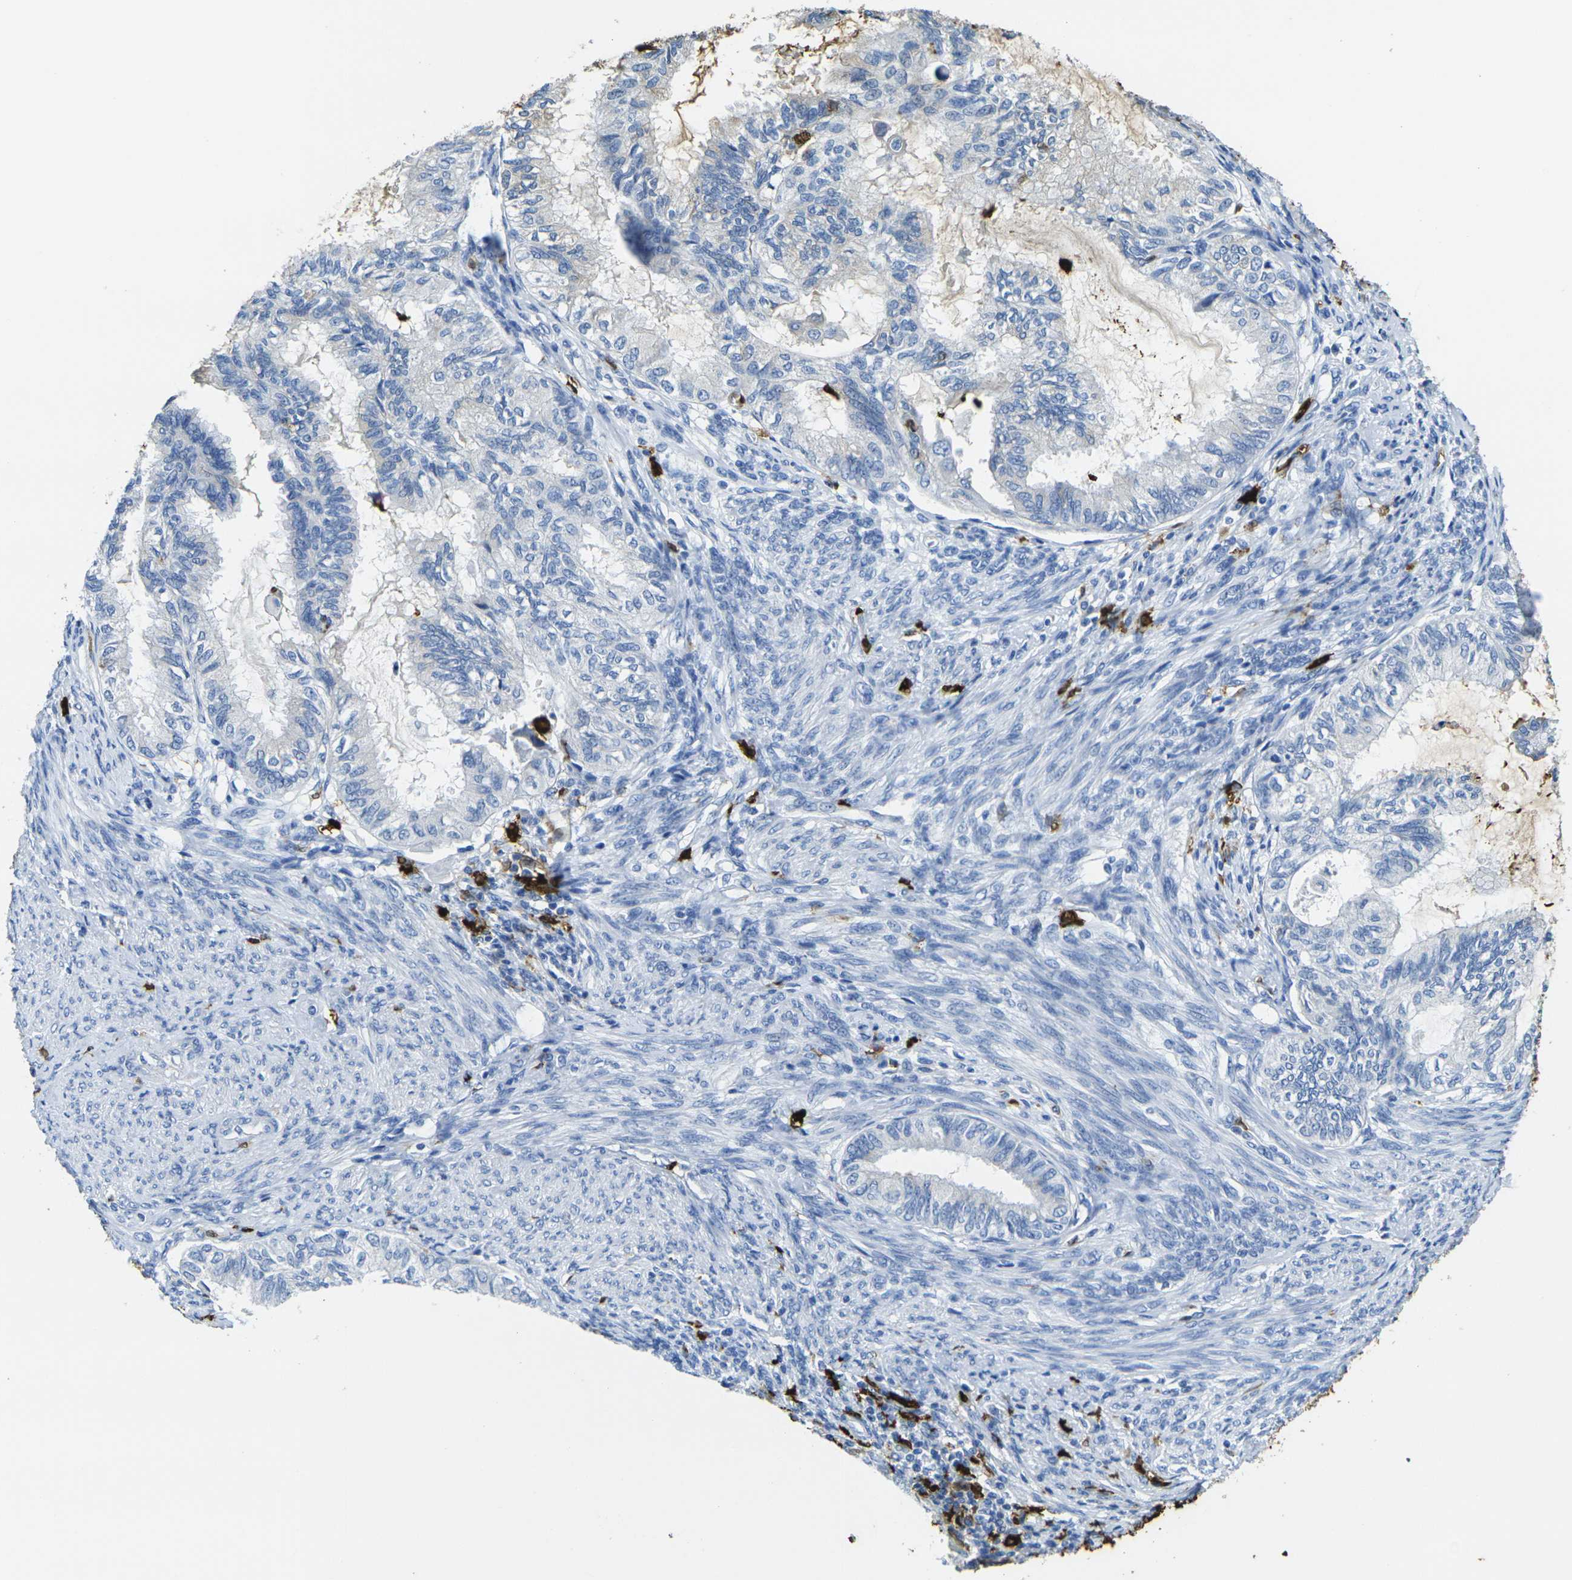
{"staining": {"intensity": "negative", "quantity": "none", "location": "none"}, "tissue": "cervical cancer", "cell_type": "Tumor cells", "image_type": "cancer", "snomed": [{"axis": "morphology", "description": "Normal tissue, NOS"}, {"axis": "morphology", "description": "Adenocarcinoma, NOS"}, {"axis": "topography", "description": "Cervix"}, {"axis": "topography", "description": "Endometrium"}], "caption": "Immunohistochemistry (IHC) of human adenocarcinoma (cervical) exhibits no staining in tumor cells.", "gene": "S100A9", "patient": {"sex": "female", "age": 86}}